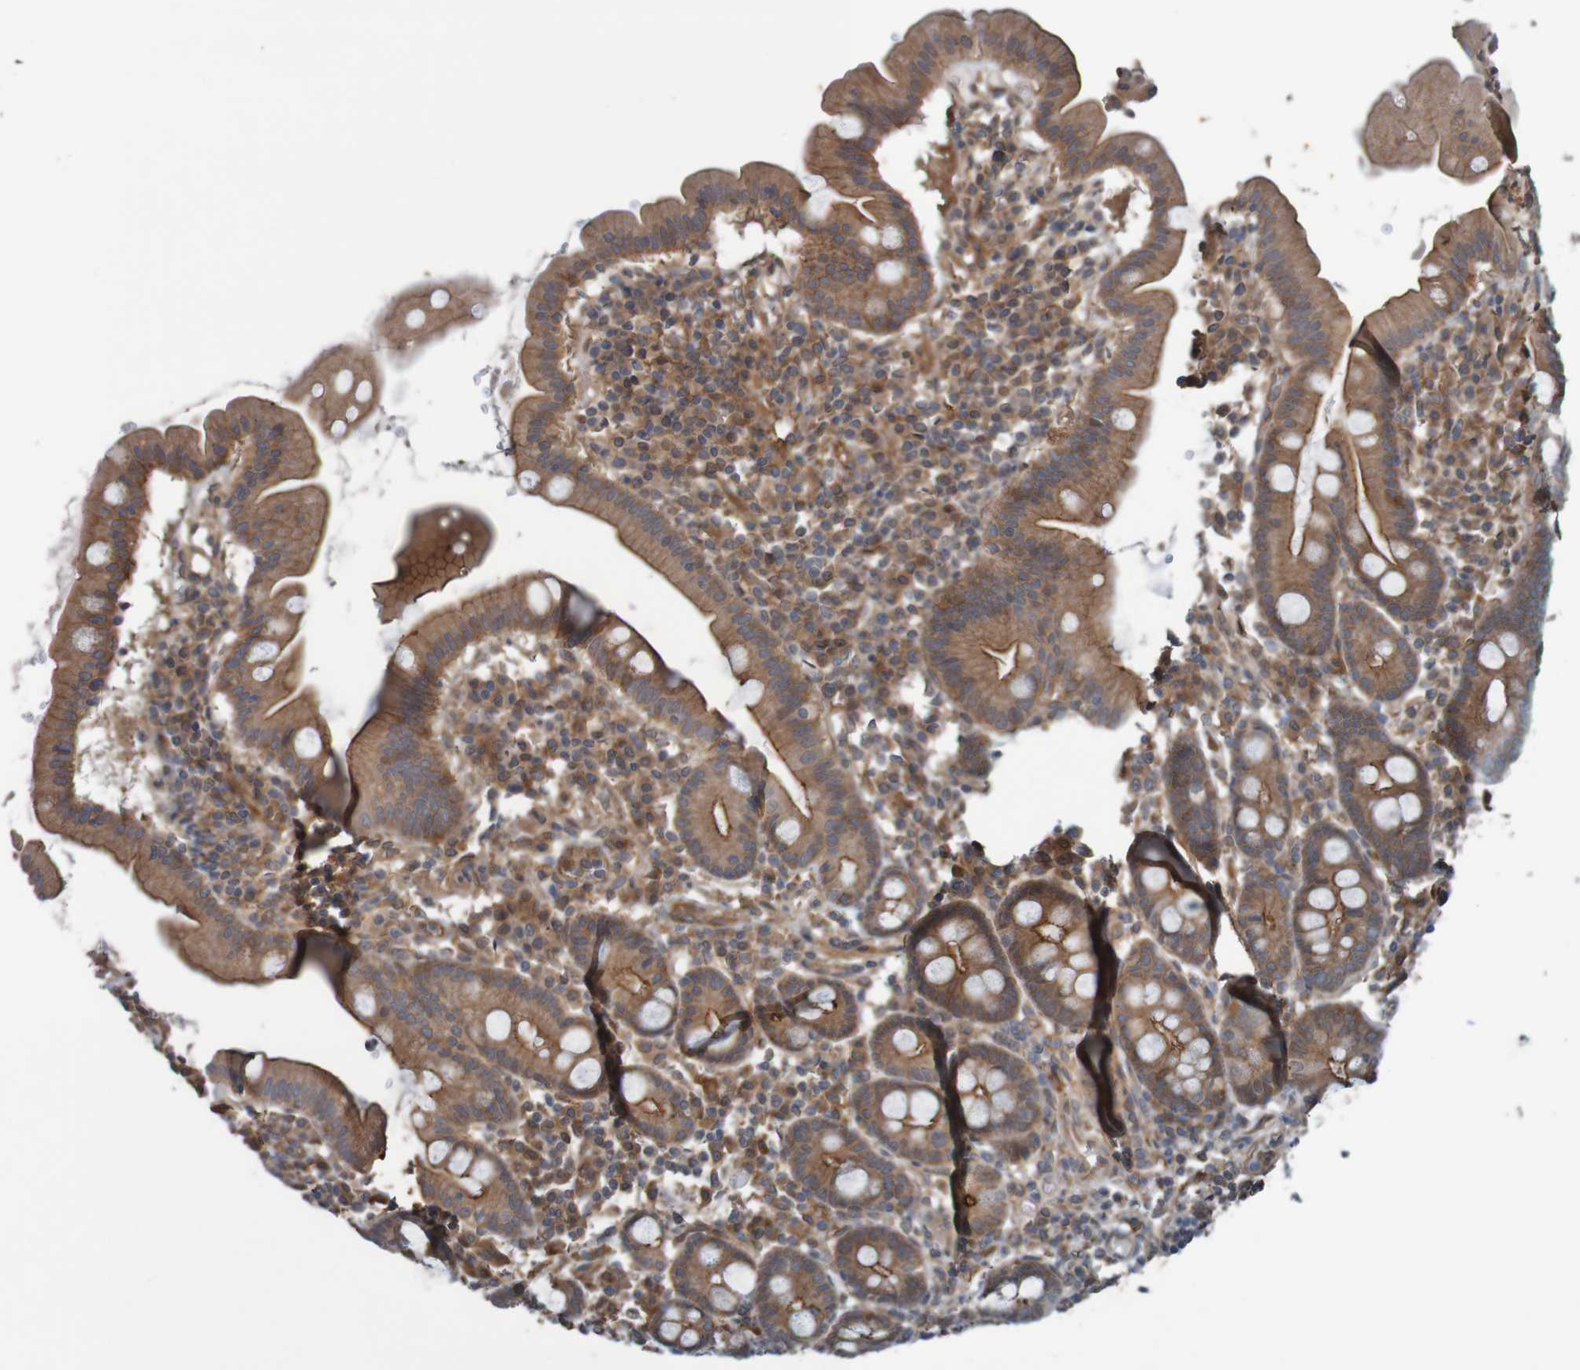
{"staining": {"intensity": "moderate", "quantity": ">75%", "location": "cytoplasmic/membranous"}, "tissue": "duodenum", "cell_type": "Glandular cells", "image_type": "normal", "snomed": [{"axis": "morphology", "description": "Normal tissue, NOS"}, {"axis": "topography", "description": "Duodenum"}], "caption": "Immunohistochemistry staining of benign duodenum, which demonstrates medium levels of moderate cytoplasmic/membranous staining in approximately >75% of glandular cells indicating moderate cytoplasmic/membranous protein expression. The staining was performed using DAB (brown) for protein detection and nuclei were counterstained in hematoxylin (blue).", "gene": "ARHGEF11", "patient": {"sex": "male", "age": 50}}